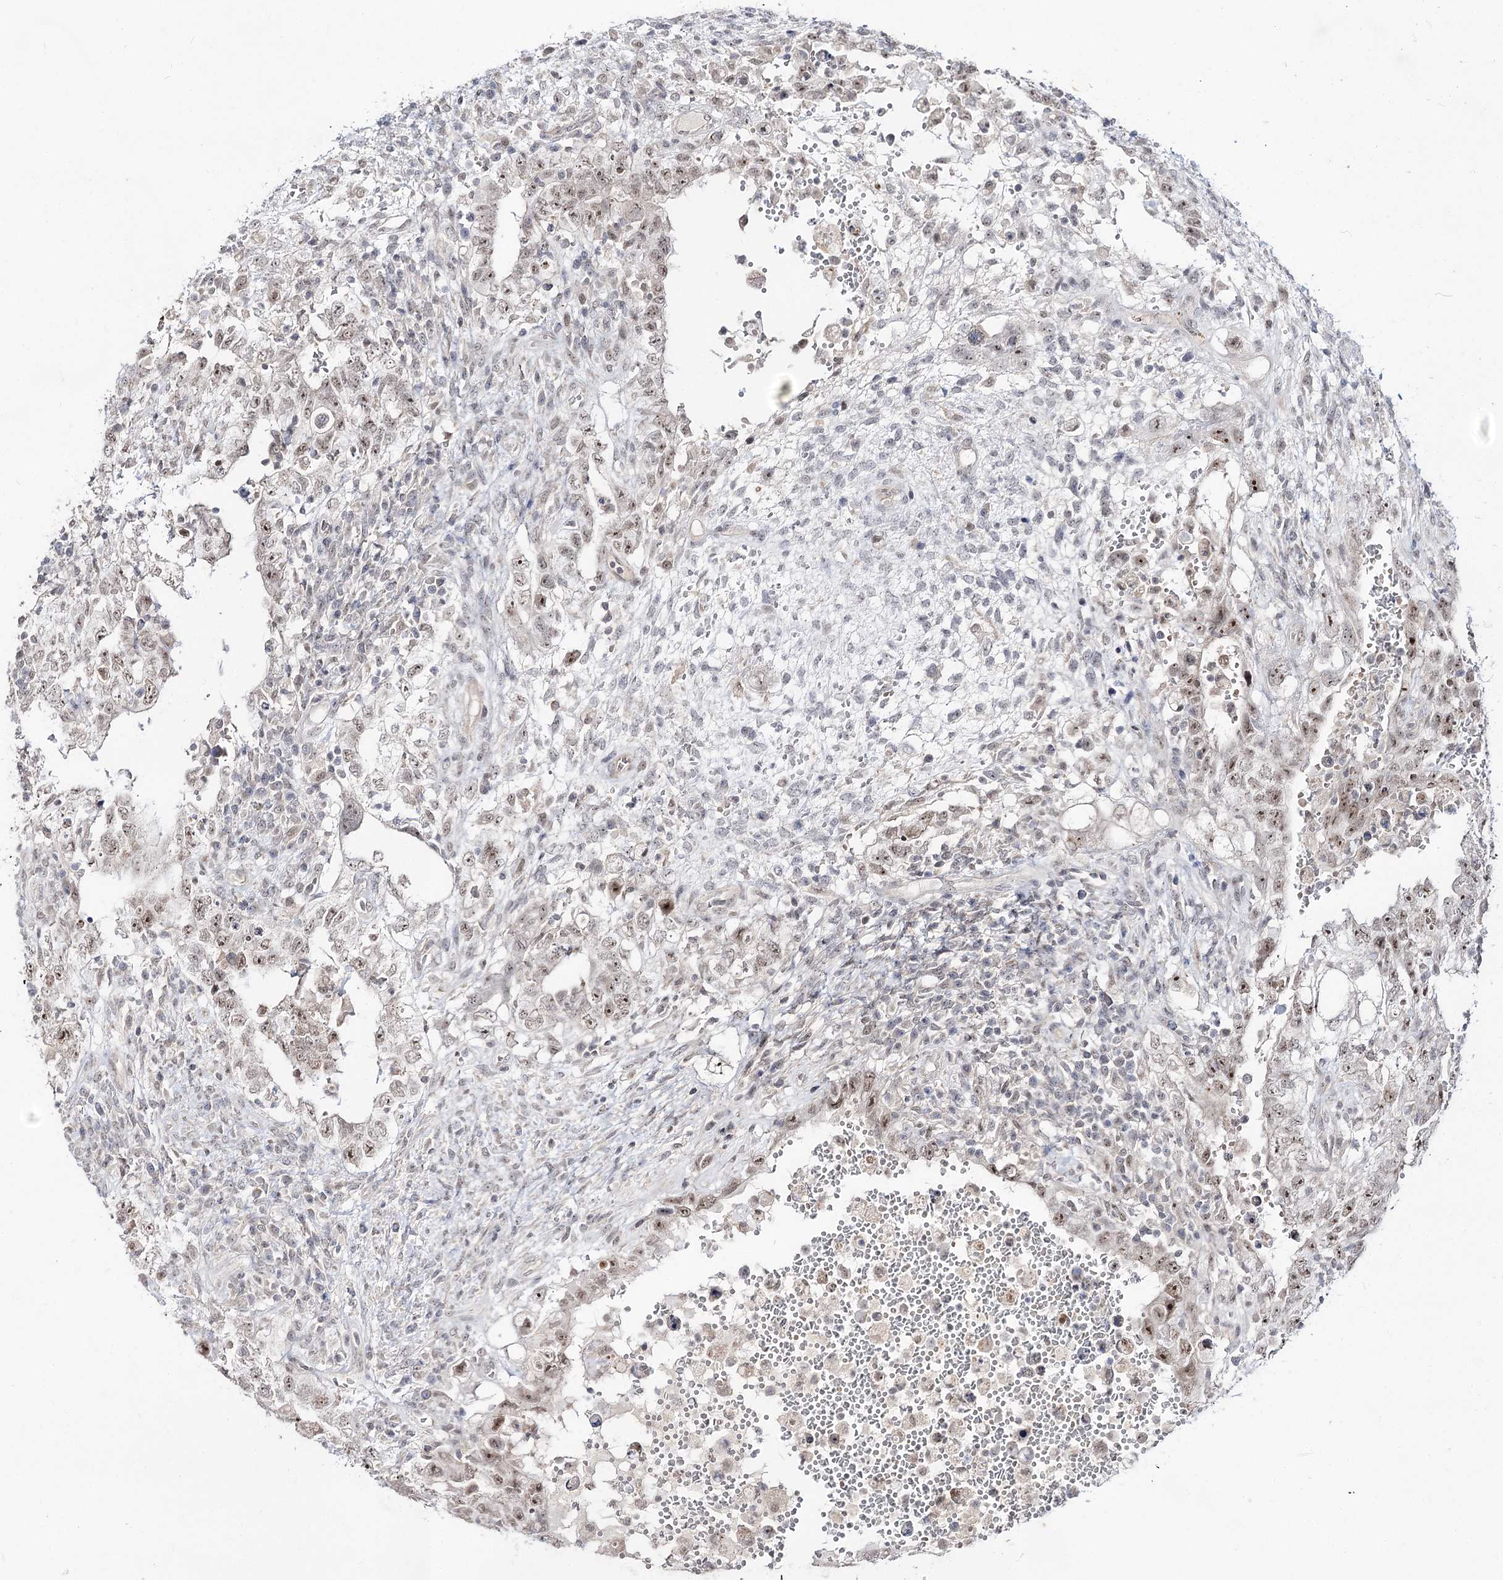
{"staining": {"intensity": "moderate", "quantity": "25%-75%", "location": "nuclear"}, "tissue": "testis cancer", "cell_type": "Tumor cells", "image_type": "cancer", "snomed": [{"axis": "morphology", "description": "Carcinoma, Embryonal, NOS"}, {"axis": "topography", "description": "Testis"}], "caption": "Protein expression analysis of human embryonal carcinoma (testis) reveals moderate nuclear expression in about 25%-75% of tumor cells.", "gene": "RRP9", "patient": {"sex": "male", "age": 26}}